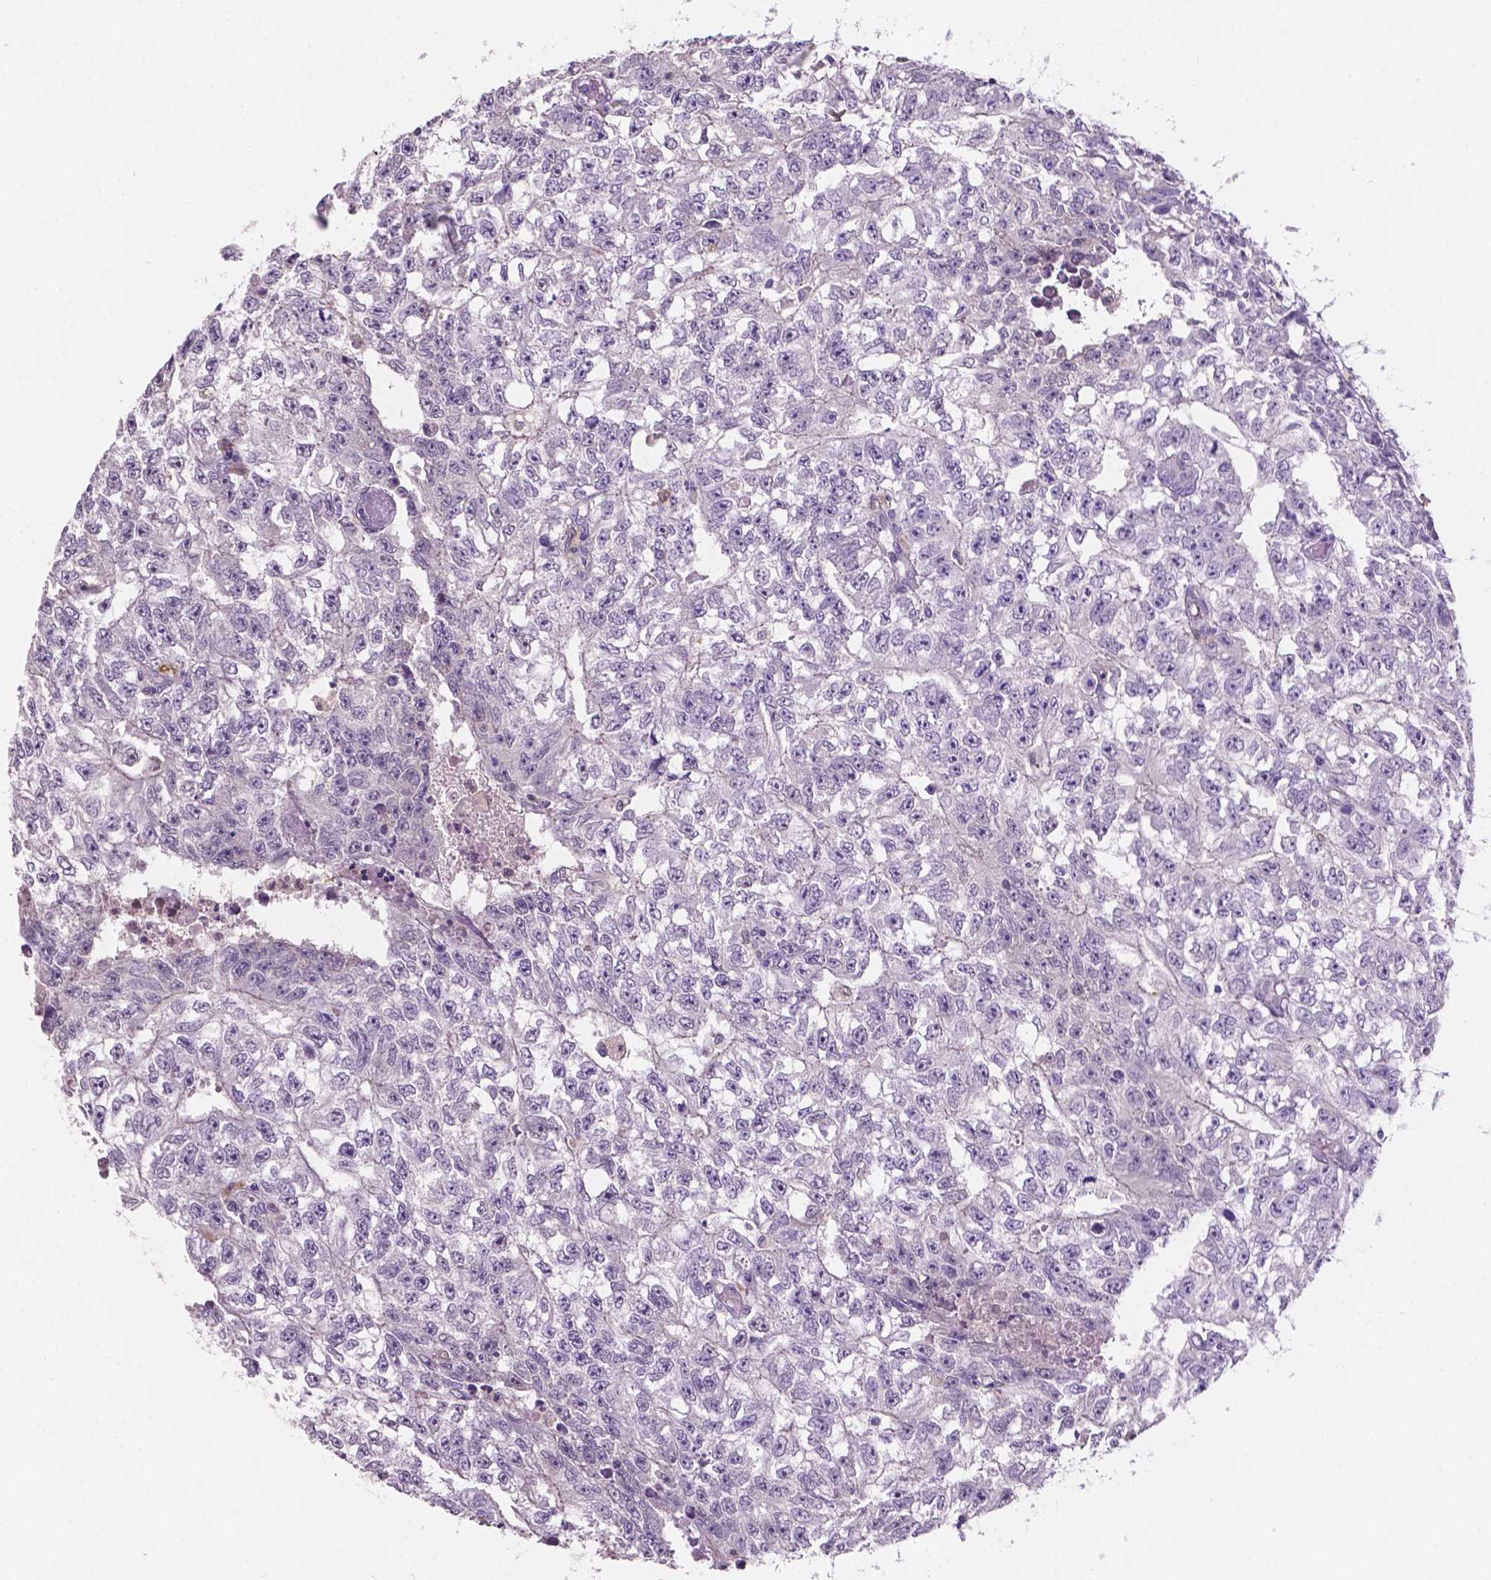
{"staining": {"intensity": "negative", "quantity": "none", "location": "none"}, "tissue": "testis cancer", "cell_type": "Tumor cells", "image_type": "cancer", "snomed": [{"axis": "morphology", "description": "Carcinoma, Embryonal, NOS"}, {"axis": "morphology", "description": "Teratoma, malignant, NOS"}, {"axis": "topography", "description": "Testis"}], "caption": "IHC histopathology image of neoplastic tissue: malignant teratoma (testis) stained with DAB exhibits no significant protein expression in tumor cells.", "gene": "IREB2", "patient": {"sex": "male", "age": 24}}